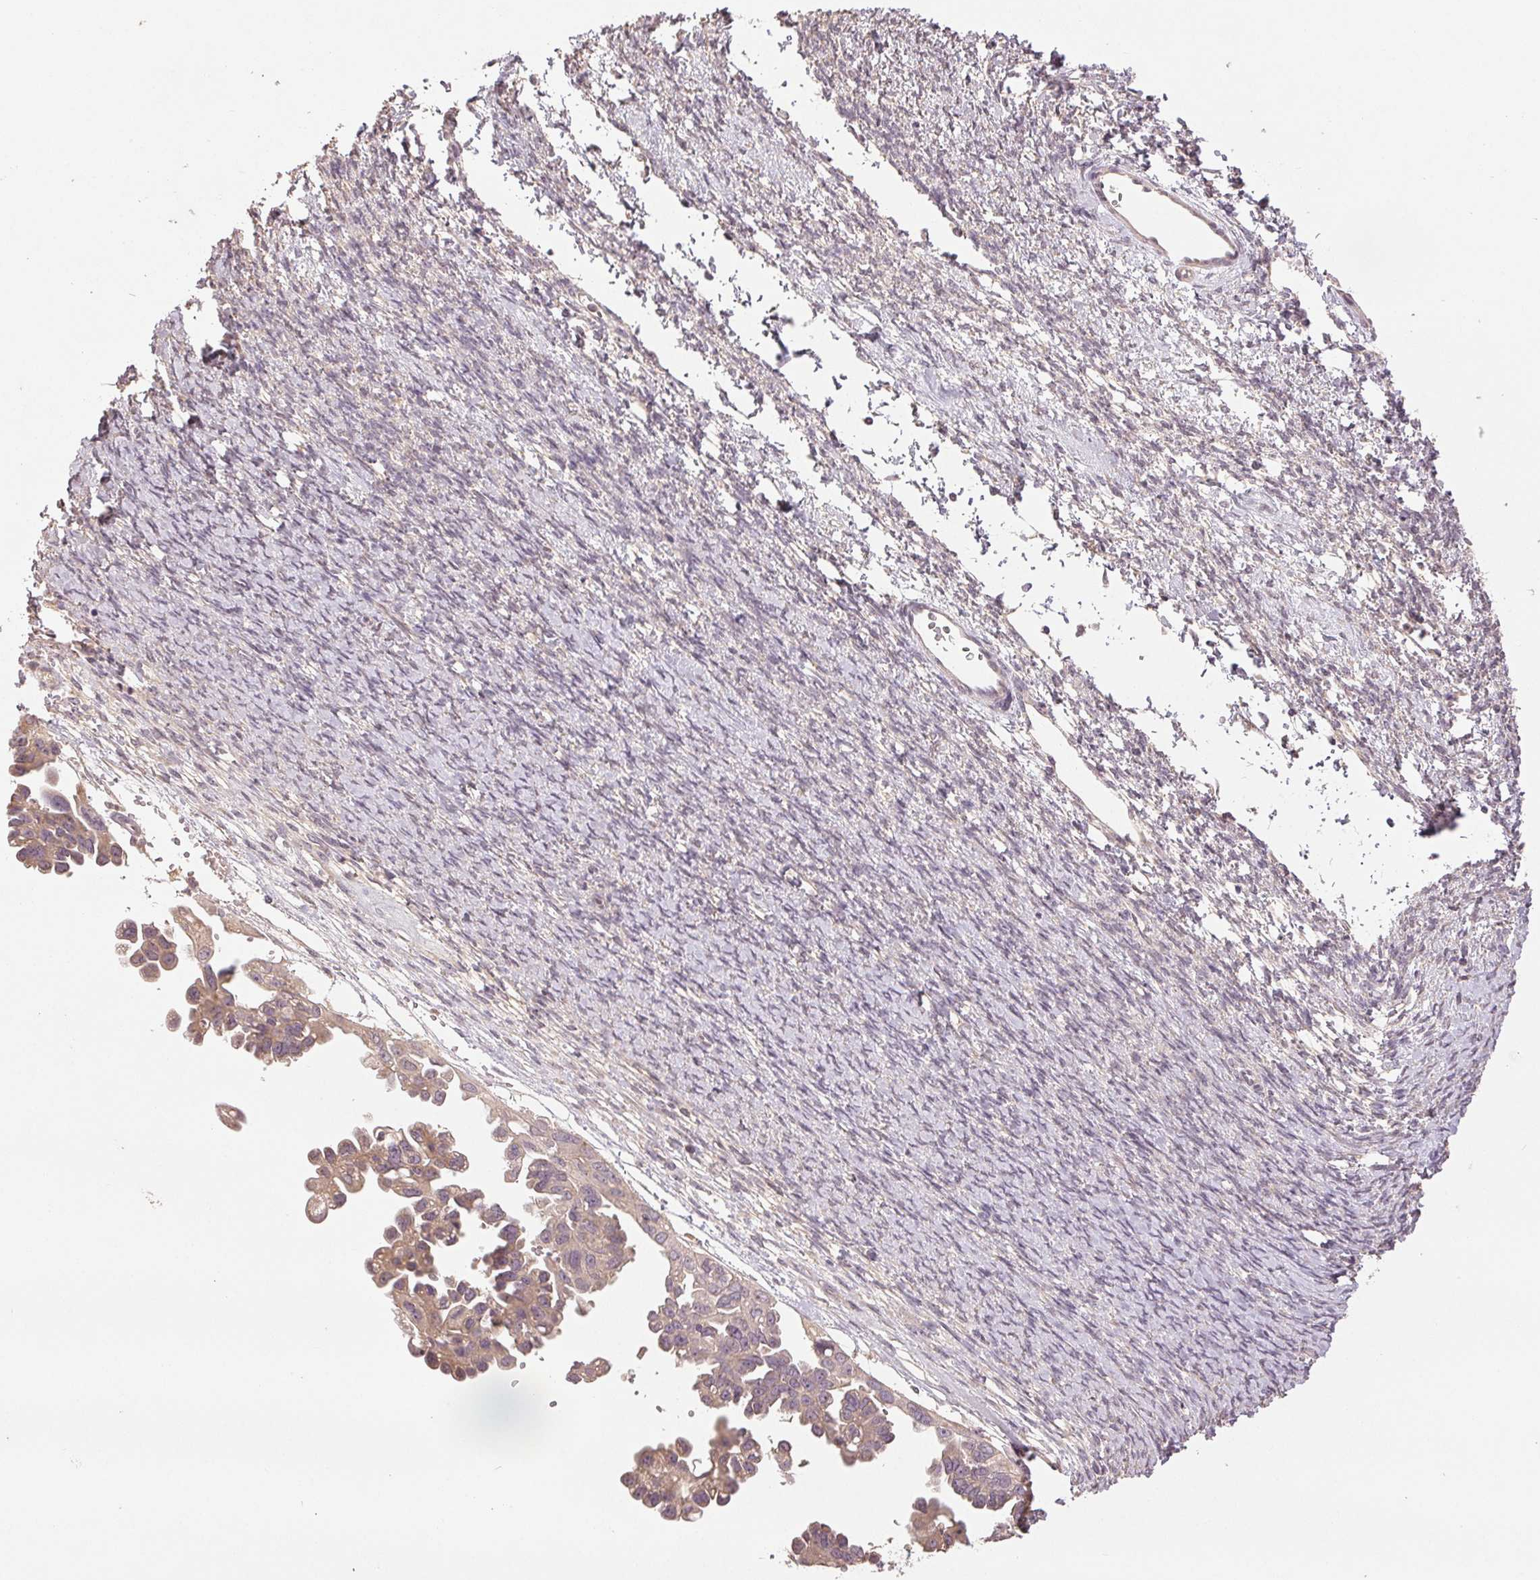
{"staining": {"intensity": "weak", "quantity": "<25%", "location": "cytoplasmic/membranous"}, "tissue": "ovarian cancer", "cell_type": "Tumor cells", "image_type": "cancer", "snomed": [{"axis": "morphology", "description": "Cystadenocarcinoma, serous, NOS"}, {"axis": "topography", "description": "Ovary"}], "caption": "Photomicrograph shows no significant protein staining in tumor cells of ovarian cancer.", "gene": "COX14", "patient": {"sex": "female", "age": 53}}